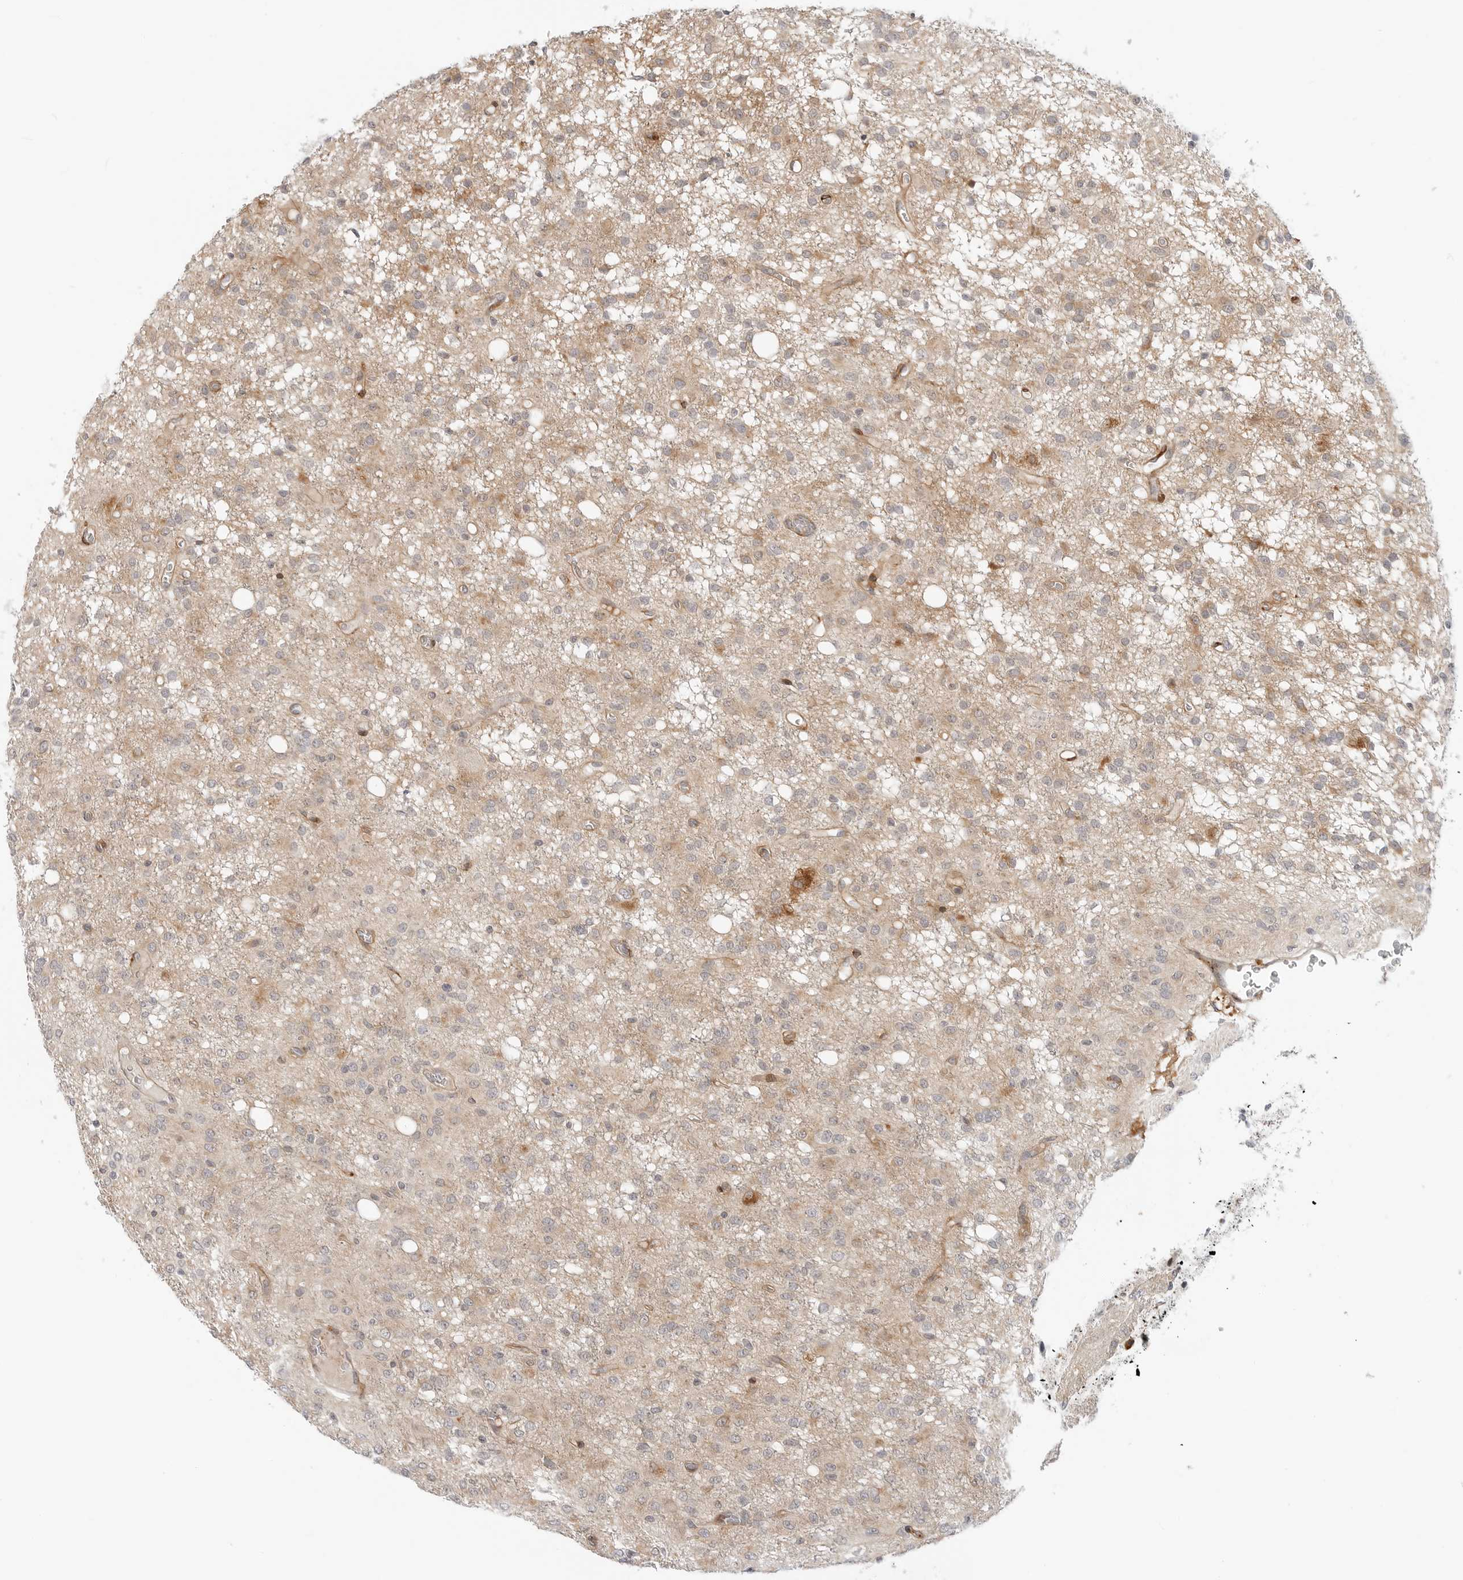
{"staining": {"intensity": "weak", "quantity": "<25%", "location": "cytoplasmic/membranous"}, "tissue": "glioma", "cell_type": "Tumor cells", "image_type": "cancer", "snomed": [{"axis": "morphology", "description": "Glioma, malignant, High grade"}, {"axis": "topography", "description": "Brain"}], "caption": "Immunohistochemistry of human high-grade glioma (malignant) shows no staining in tumor cells. The staining is performed using DAB (3,3'-diaminobenzidine) brown chromogen with nuclei counter-stained in using hematoxylin.", "gene": "C1QTNF1", "patient": {"sex": "female", "age": 59}}